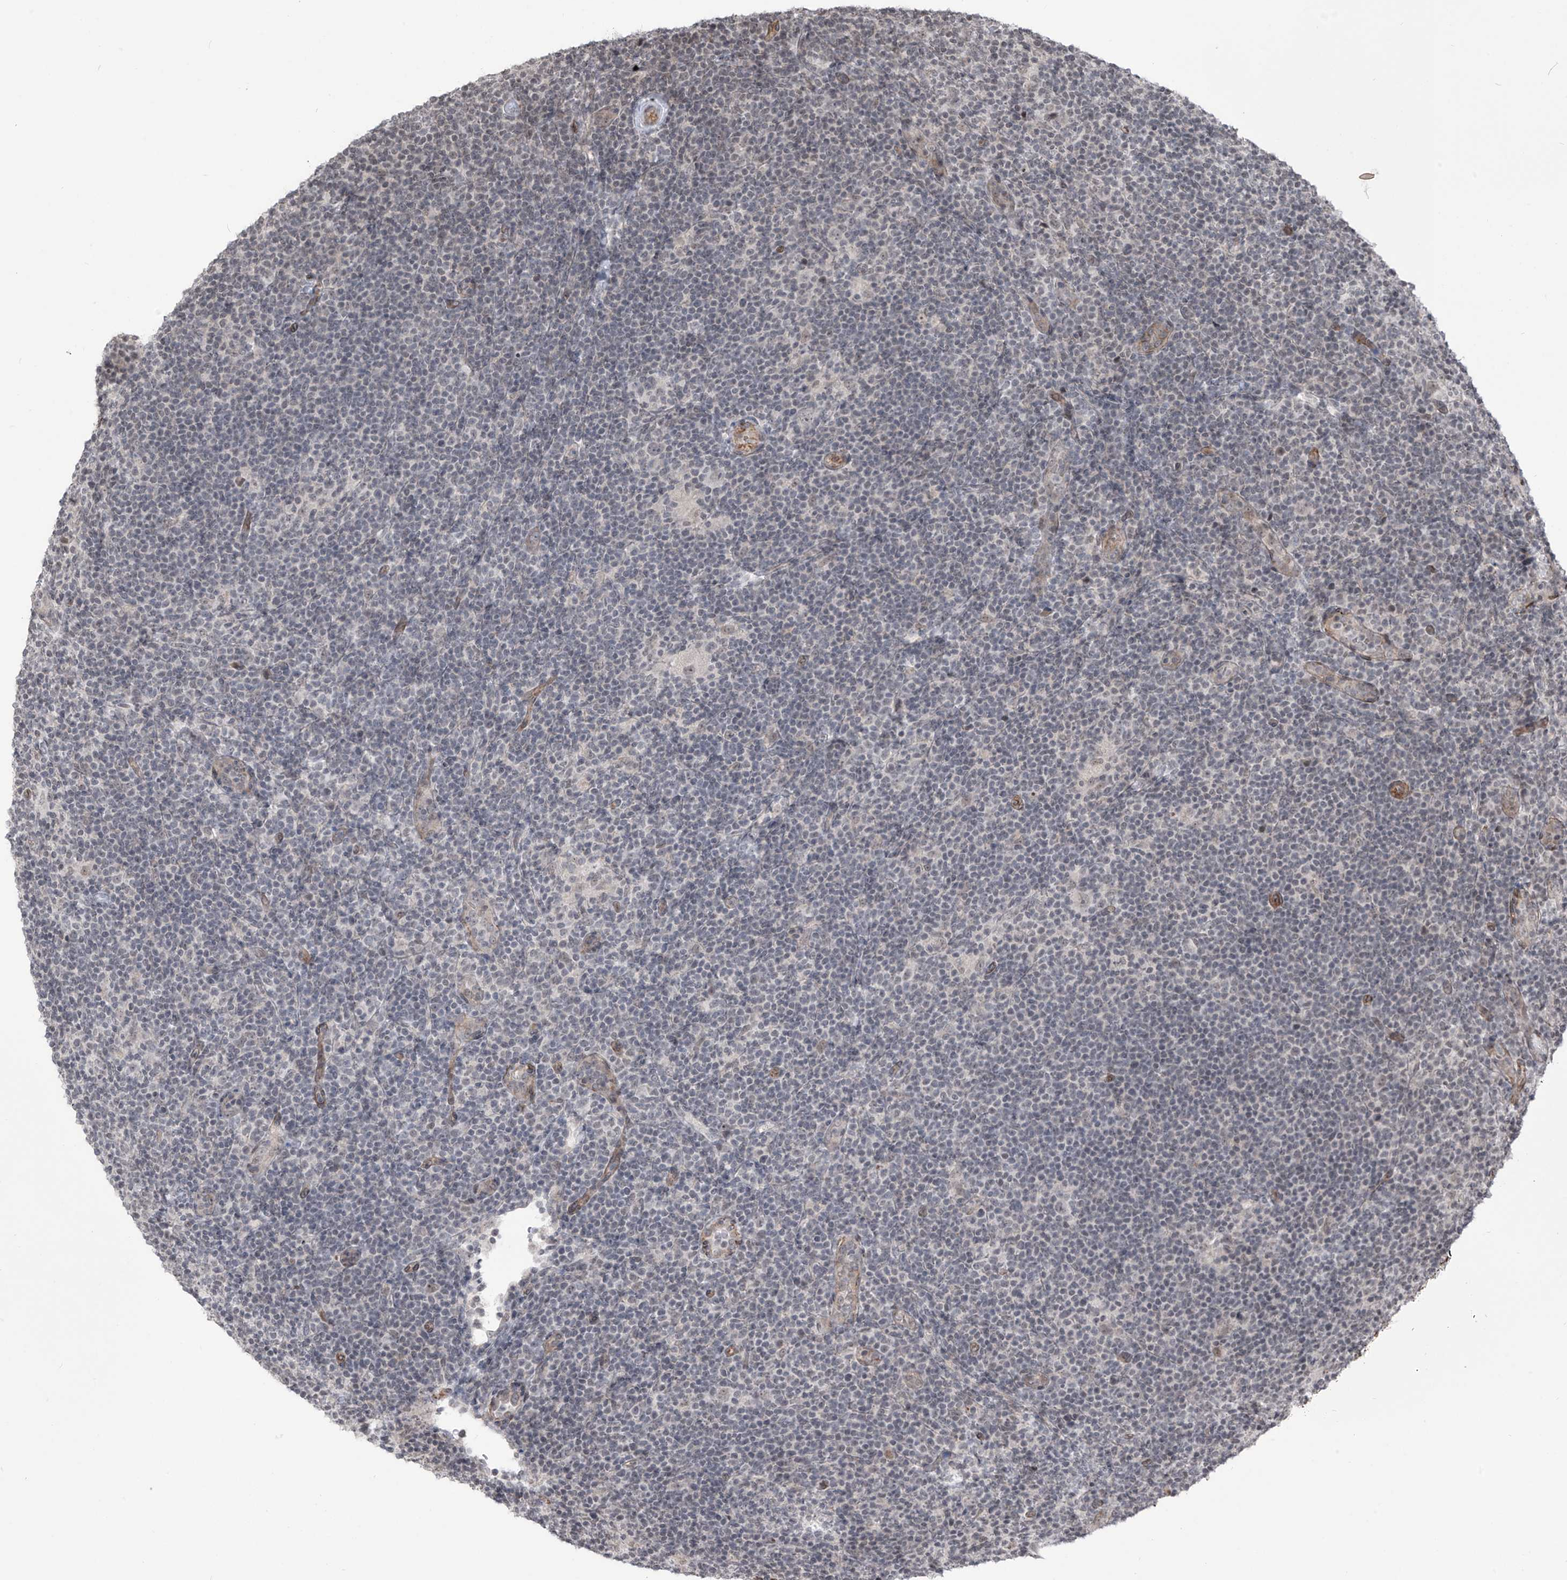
{"staining": {"intensity": "negative", "quantity": "none", "location": "none"}, "tissue": "lymphoma", "cell_type": "Tumor cells", "image_type": "cancer", "snomed": [{"axis": "morphology", "description": "Hodgkin's disease, NOS"}, {"axis": "topography", "description": "Lymph node"}], "caption": "Tumor cells show no significant positivity in Hodgkin's disease.", "gene": "METAP1D", "patient": {"sex": "female", "age": 57}}